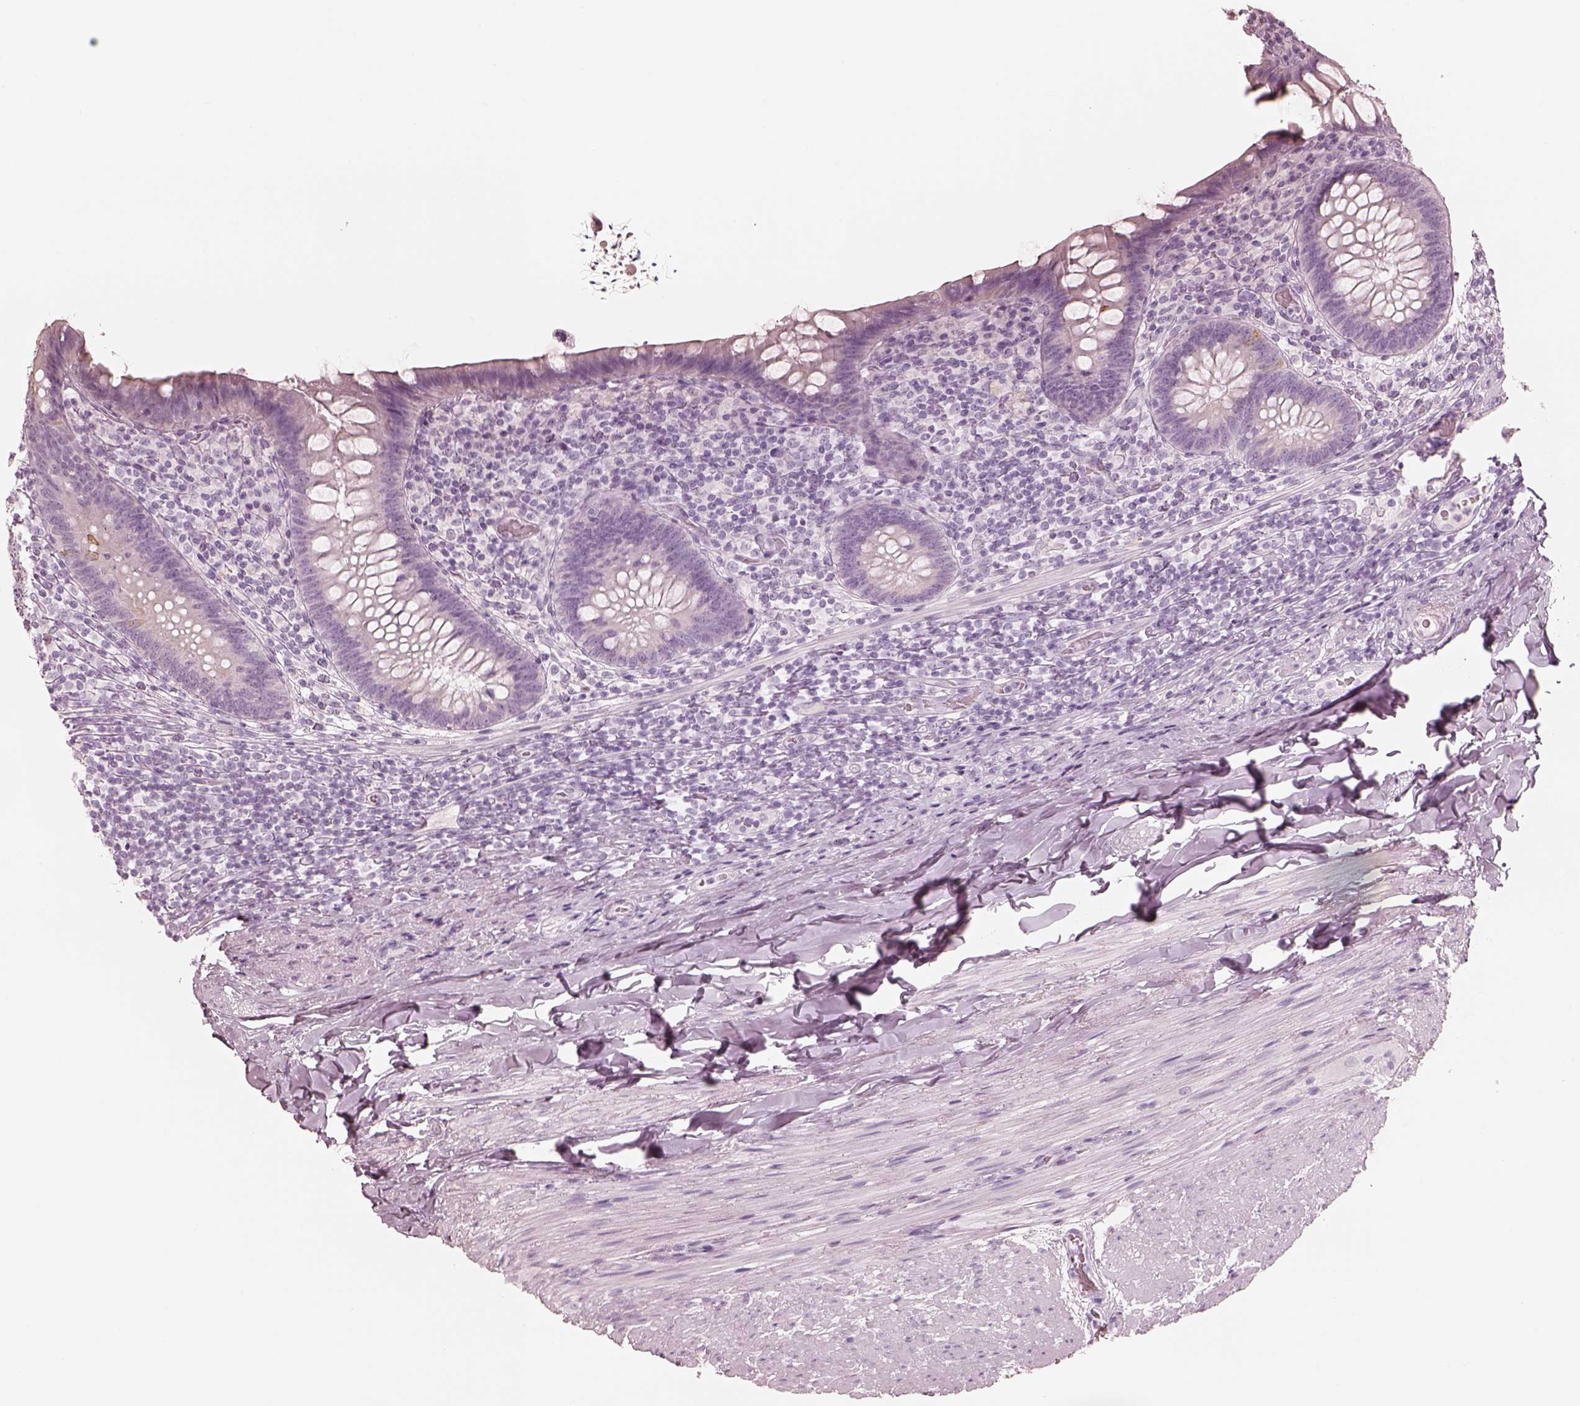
{"staining": {"intensity": "negative", "quantity": "none", "location": "none"}, "tissue": "appendix", "cell_type": "Glandular cells", "image_type": "normal", "snomed": [{"axis": "morphology", "description": "Normal tissue, NOS"}, {"axis": "topography", "description": "Appendix"}], "caption": "Protein analysis of benign appendix reveals no significant positivity in glandular cells.", "gene": "PON3", "patient": {"sex": "male", "age": 47}}